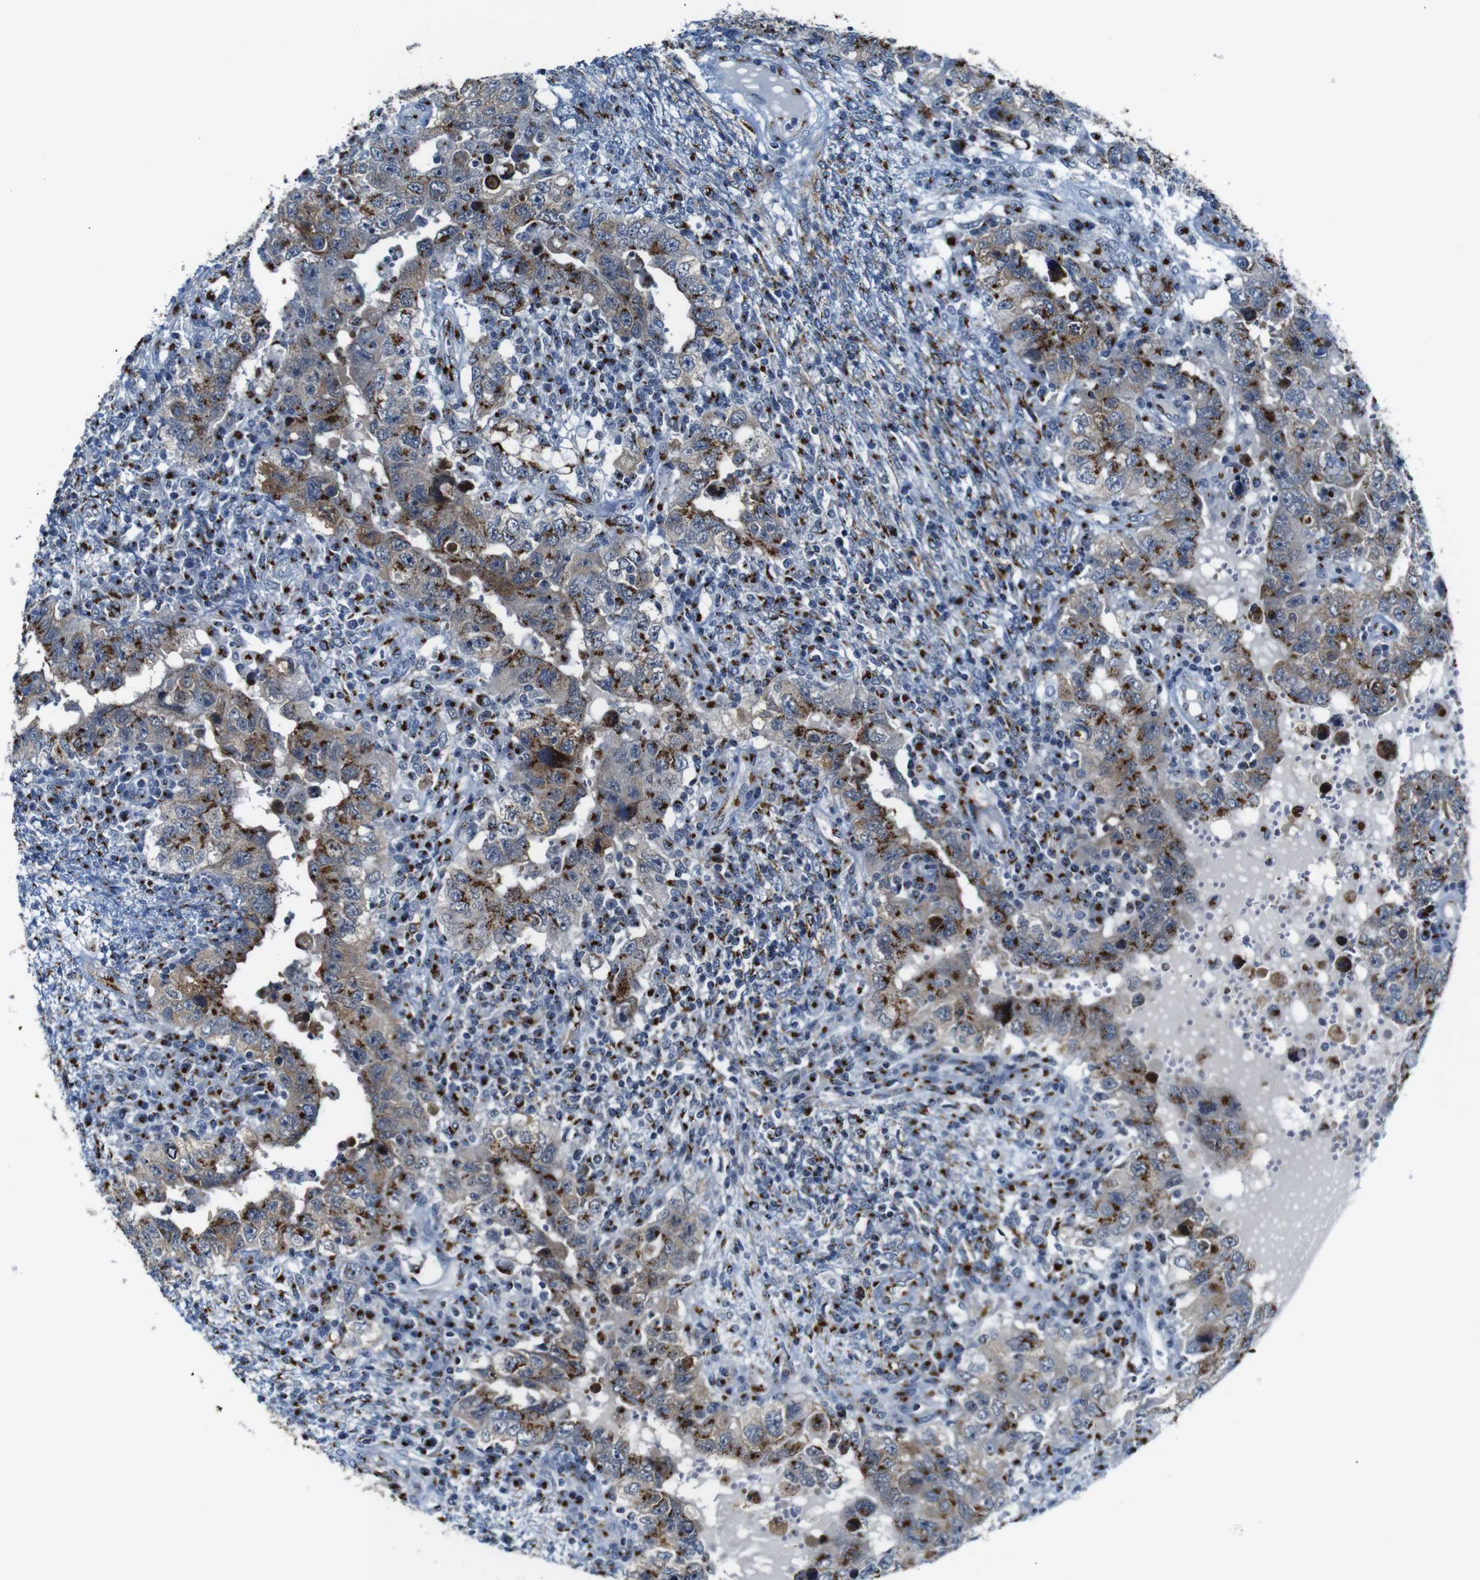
{"staining": {"intensity": "moderate", "quantity": ">75%", "location": "cytoplasmic/membranous"}, "tissue": "testis cancer", "cell_type": "Tumor cells", "image_type": "cancer", "snomed": [{"axis": "morphology", "description": "Carcinoma, Embryonal, NOS"}, {"axis": "topography", "description": "Testis"}], "caption": "Testis cancer stained for a protein (brown) demonstrates moderate cytoplasmic/membranous positive staining in about >75% of tumor cells.", "gene": "TGOLN2", "patient": {"sex": "male", "age": 26}}